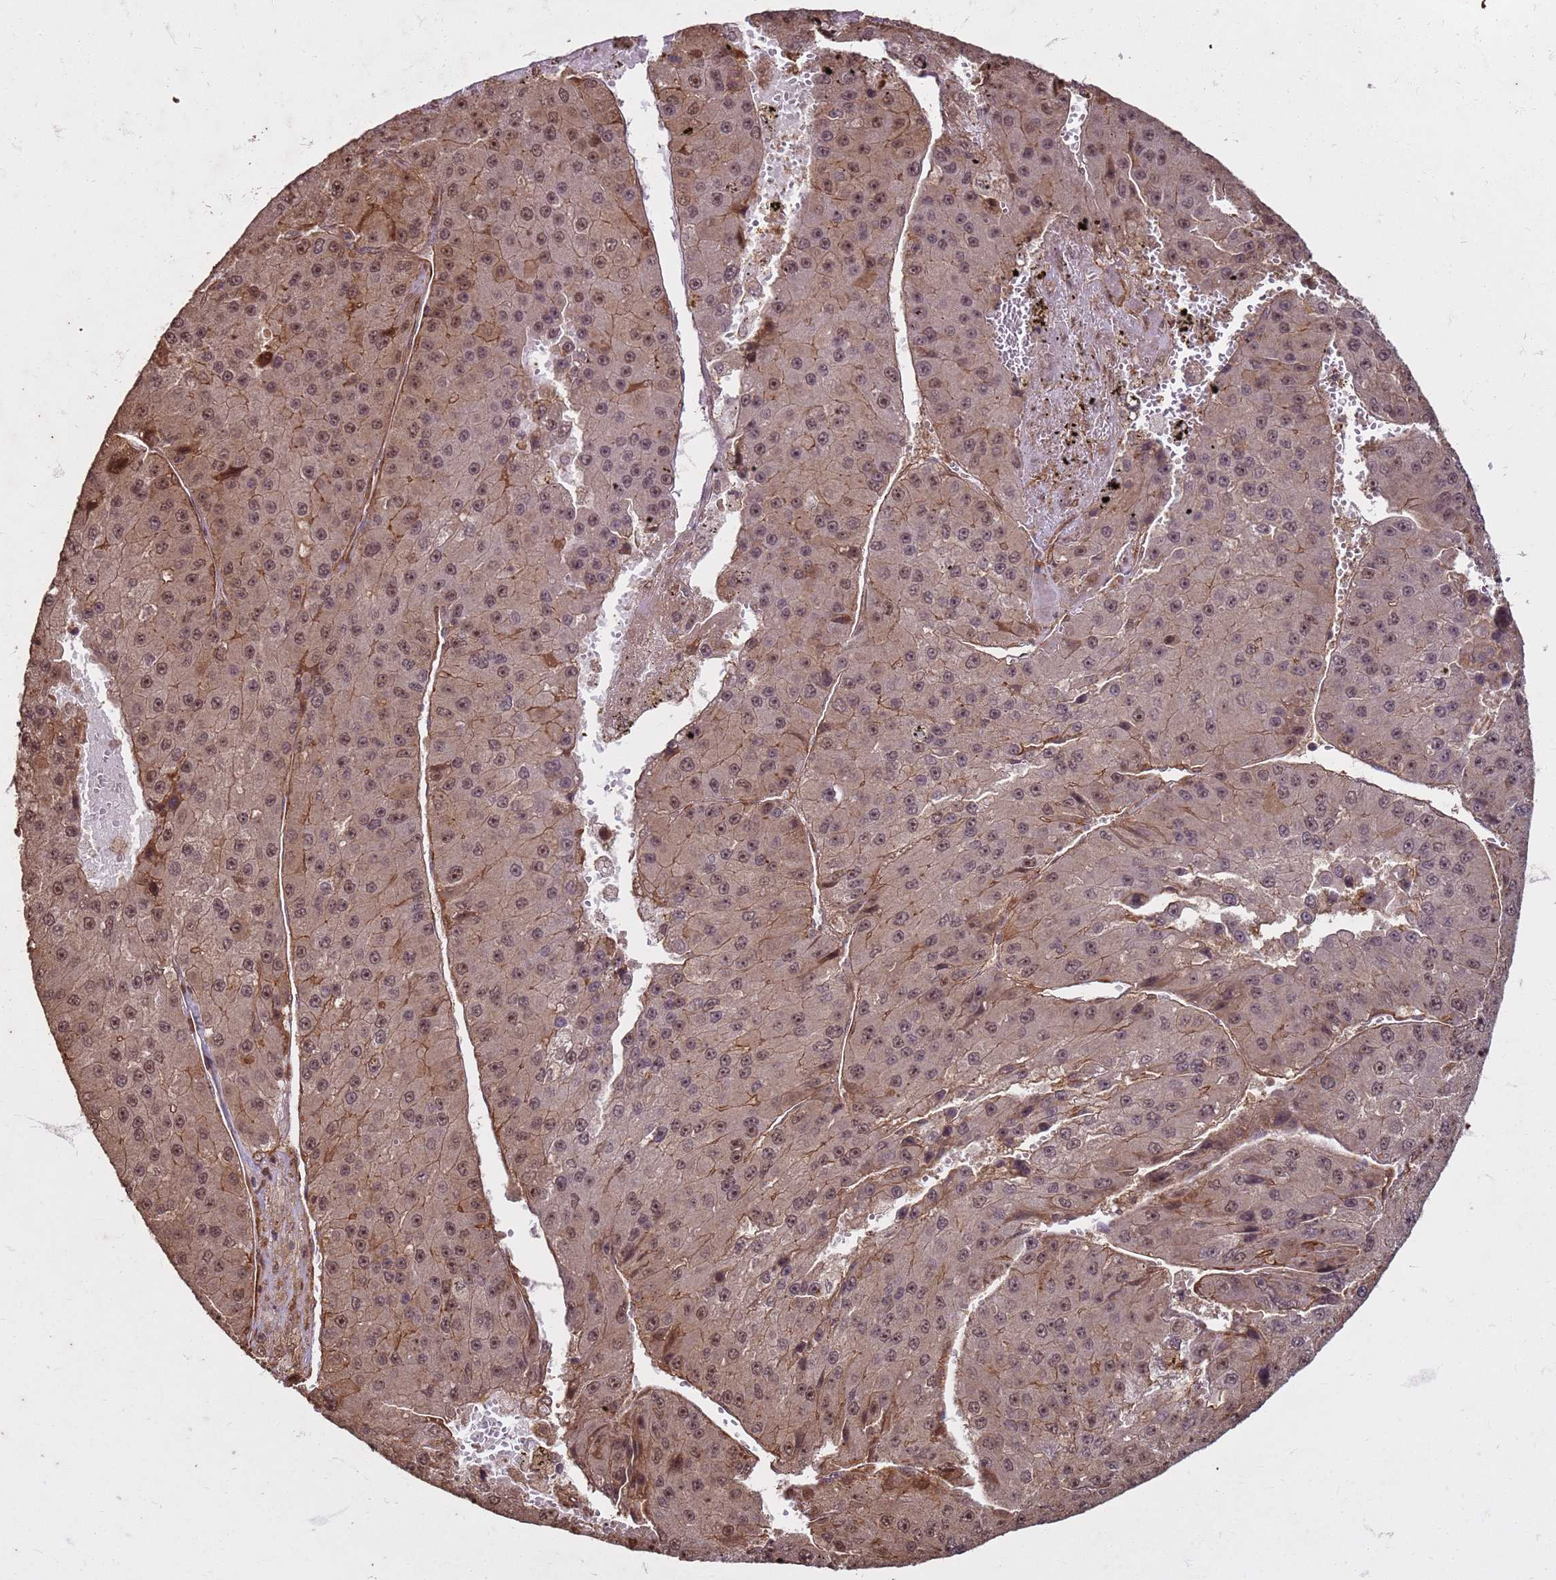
{"staining": {"intensity": "weak", "quantity": "25%-75%", "location": "cytoplasmic/membranous,nuclear"}, "tissue": "liver cancer", "cell_type": "Tumor cells", "image_type": "cancer", "snomed": [{"axis": "morphology", "description": "Carcinoma, Hepatocellular, NOS"}, {"axis": "topography", "description": "Liver"}], "caption": "Immunohistochemistry (IHC) photomicrograph of neoplastic tissue: human liver hepatocellular carcinoma stained using immunohistochemistry displays low levels of weak protein expression localized specifically in the cytoplasmic/membranous and nuclear of tumor cells, appearing as a cytoplasmic/membranous and nuclear brown color.", "gene": "KIF26A", "patient": {"sex": "female", "age": 73}}